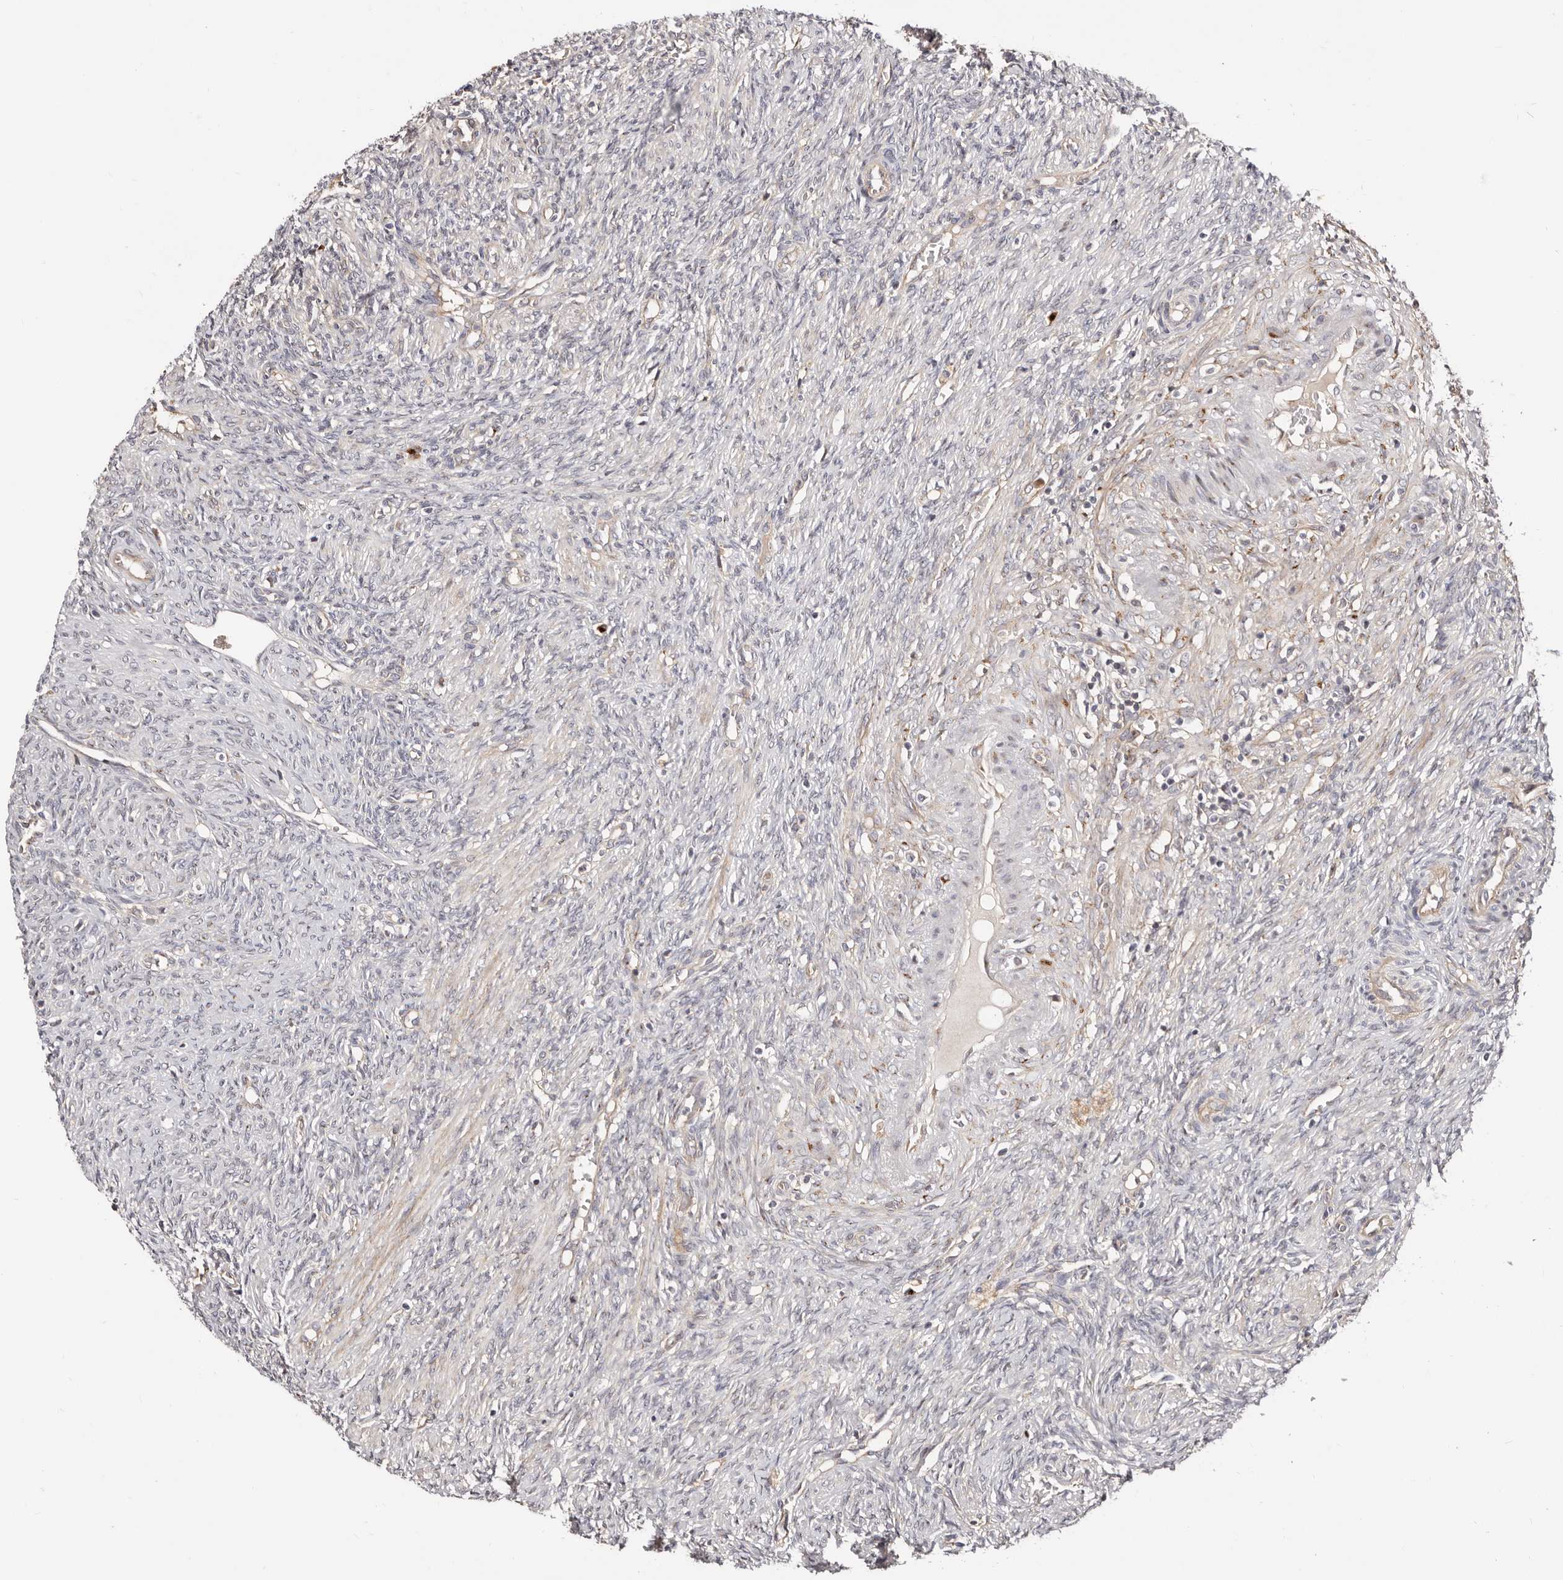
{"staining": {"intensity": "moderate", "quantity": ">75%", "location": "cytoplasmic/membranous"}, "tissue": "ovary", "cell_type": "Follicle cells", "image_type": "normal", "snomed": [{"axis": "morphology", "description": "Normal tissue, NOS"}, {"axis": "topography", "description": "Ovary"}], "caption": "Protein staining displays moderate cytoplasmic/membranous positivity in approximately >75% of follicle cells in benign ovary.", "gene": "DACT2", "patient": {"sex": "female", "age": 41}}